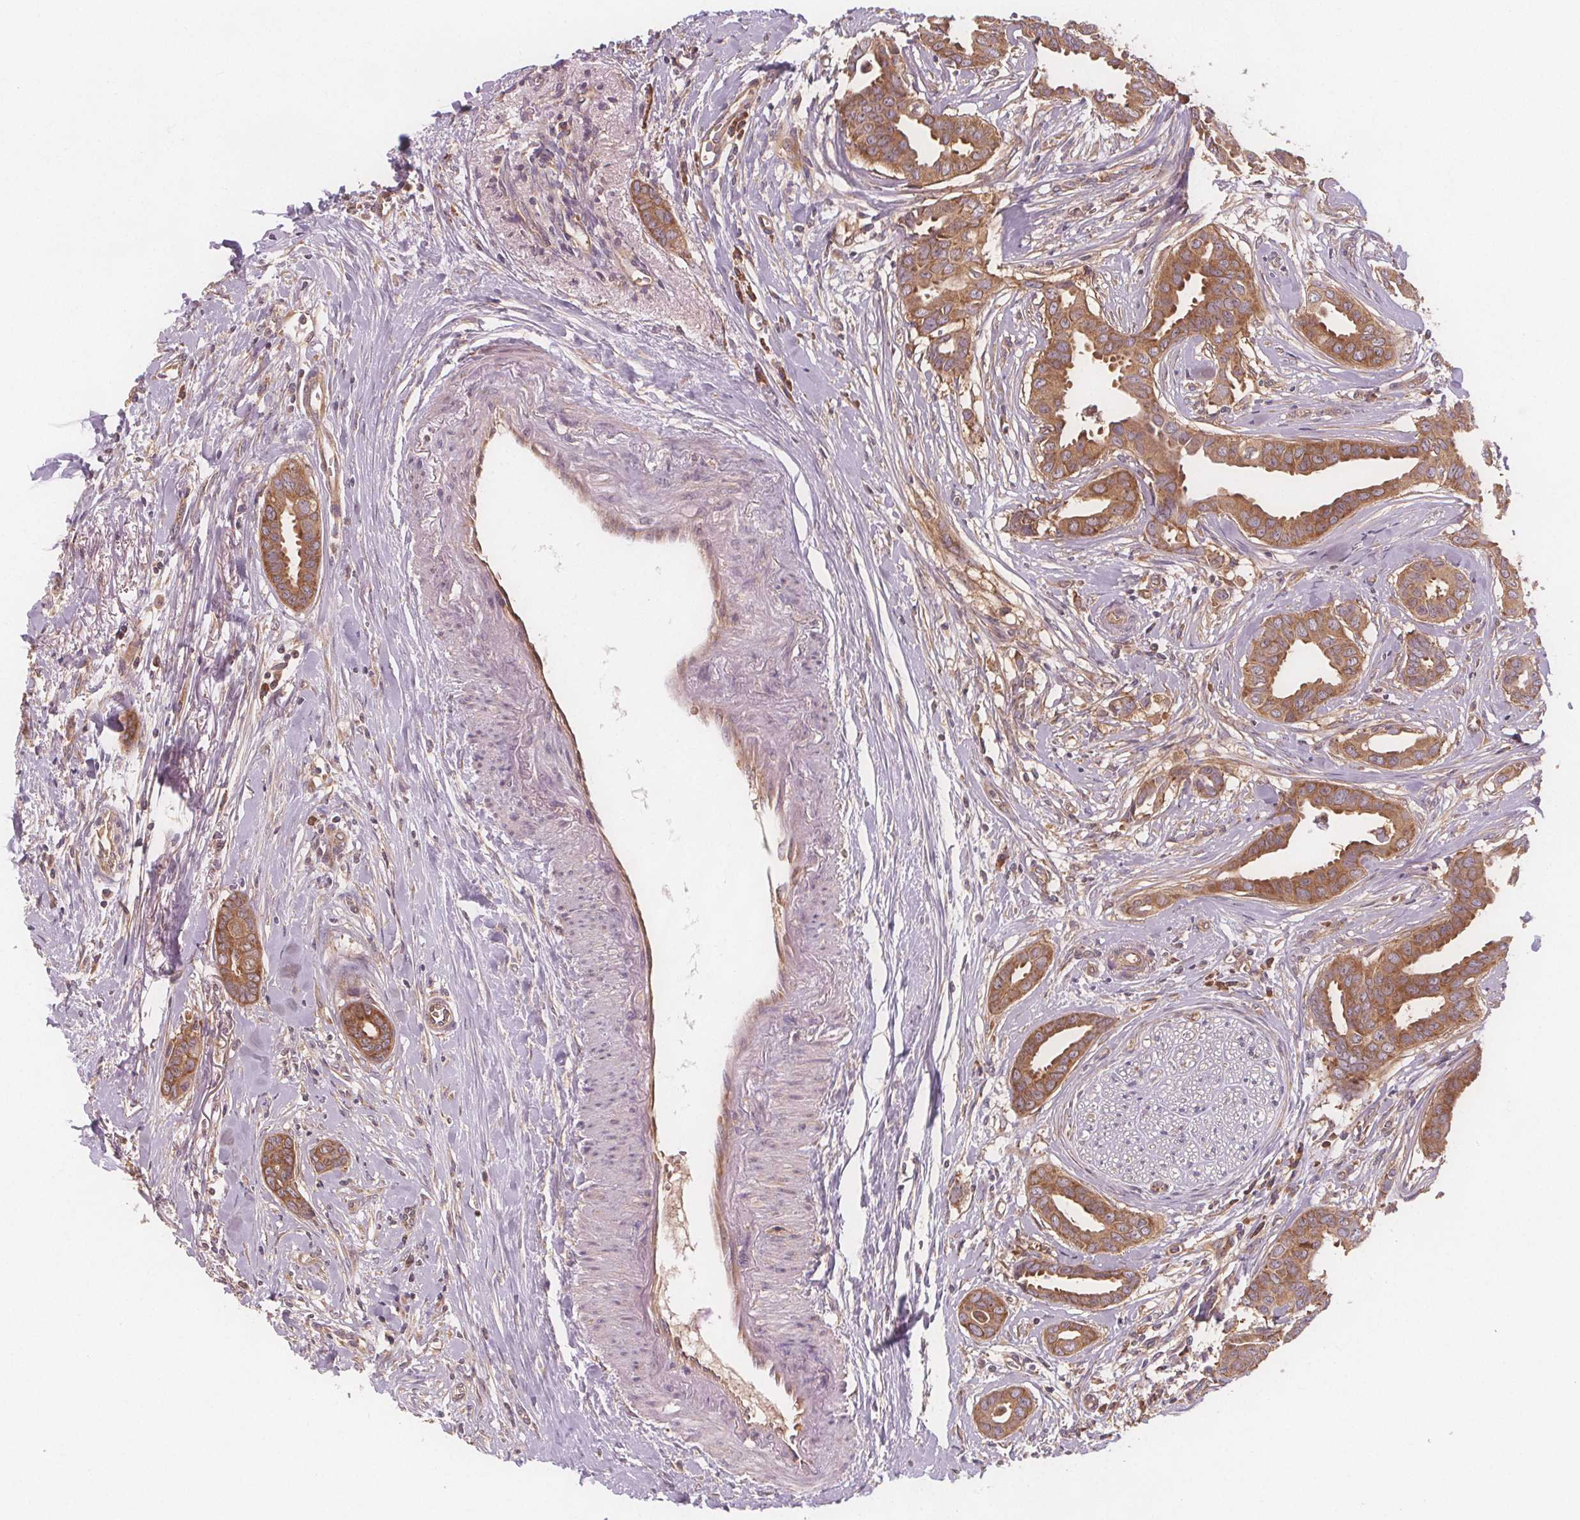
{"staining": {"intensity": "moderate", "quantity": ">75%", "location": "cytoplasmic/membranous"}, "tissue": "breast cancer", "cell_type": "Tumor cells", "image_type": "cancer", "snomed": [{"axis": "morphology", "description": "Duct carcinoma"}, {"axis": "topography", "description": "Breast"}], "caption": "IHC of human breast infiltrating ductal carcinoma reveals medium levels of moderate cytoplasmic/membranous expression in about >75% of tumor cells.", "gene": "EIF3D", "patient": {"sex": "female", "age": 45}}